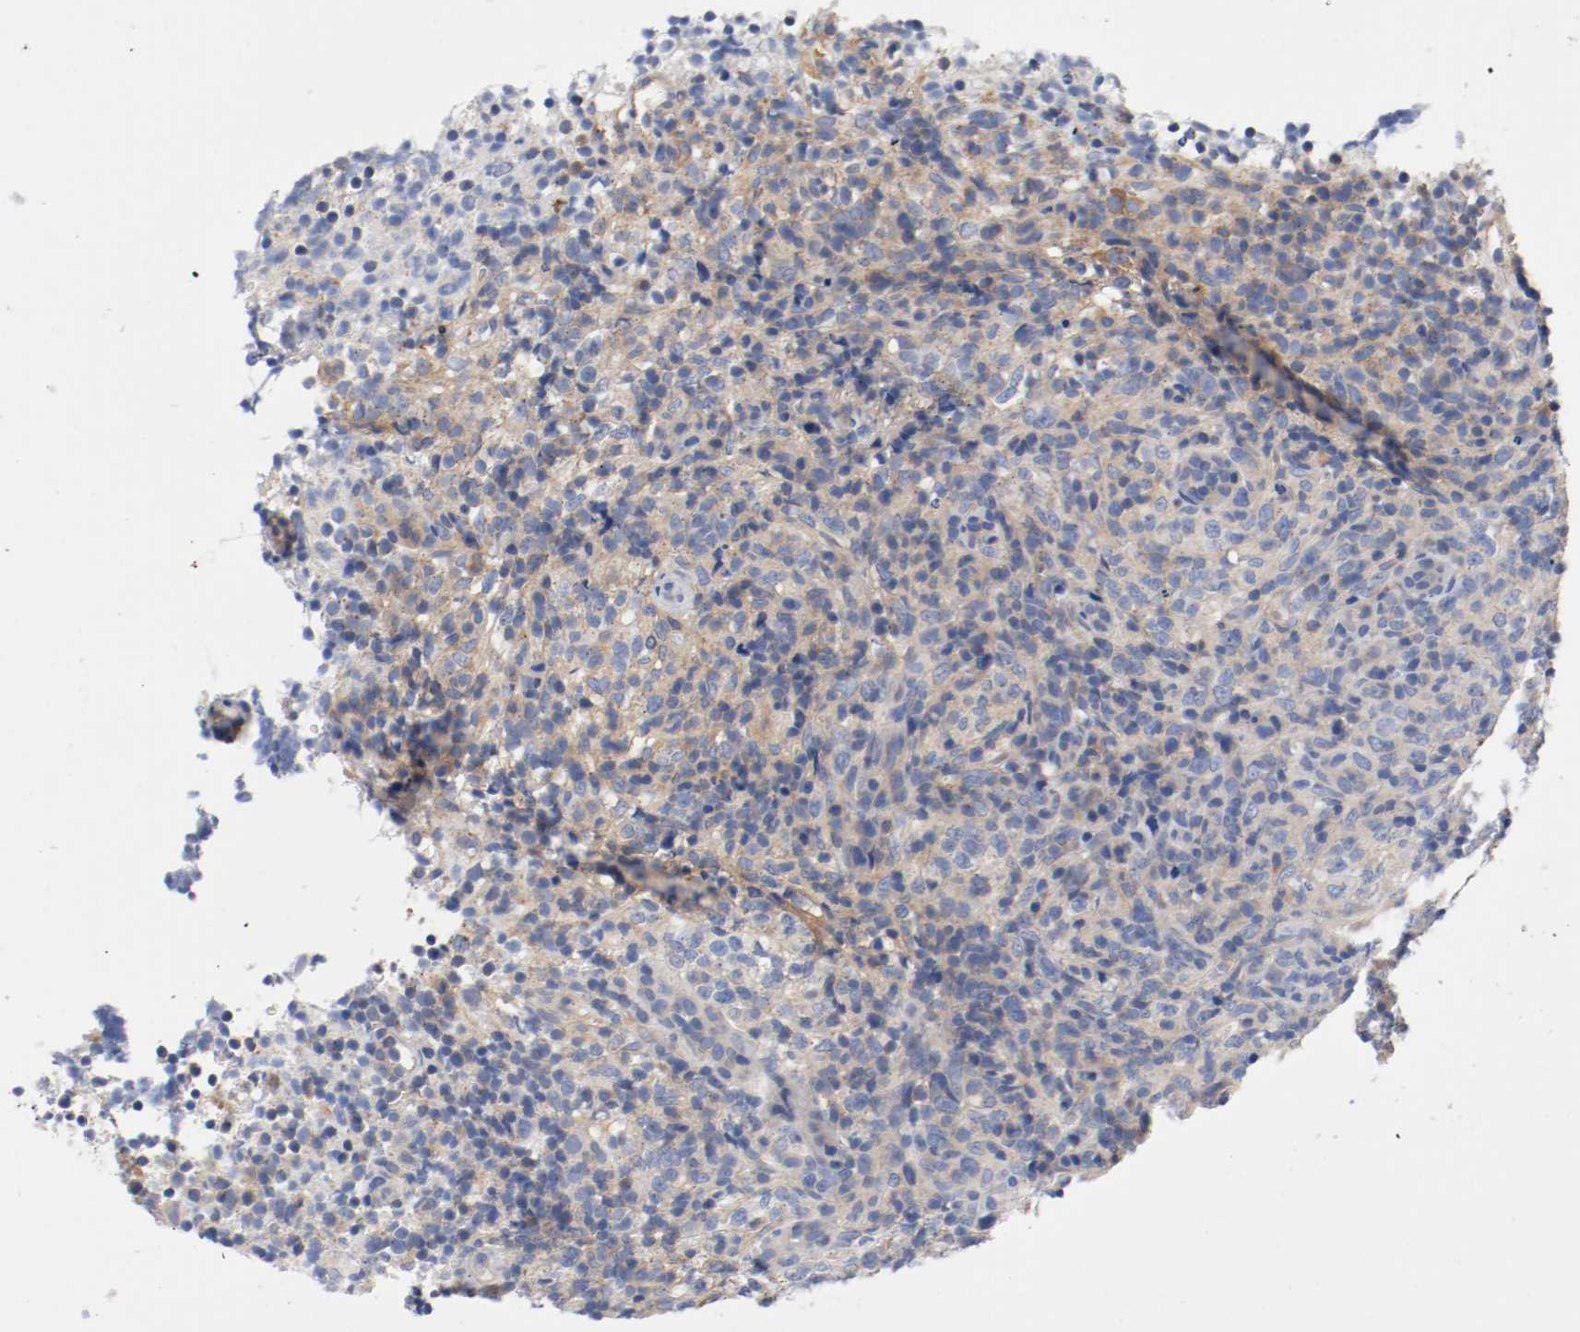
{"staining": {"intensity": "weak", "quantity": ">75%", "location": "cytoplasmic/membranous"}, "tissue": "lymphoma", "cell_type": "Tumor cells", "image_type": "cancer", "snomed": [{"axis": "morphology", "description": "Malignant lymphoma, non-Hodgkin's type, High grade"}, {"axis": "topography", "description": "Lymph node"}], "caption": "This image exhibits immunohistochemistry (IHC) staining of malignant lymphoma, non-Hodgkin's type (high-grade), with low weak cytoplasmic/membranous positivity in approximately >75% of tumor cells.", "gene": "HGS", "patient": {"sex": "female", "age": 76}}